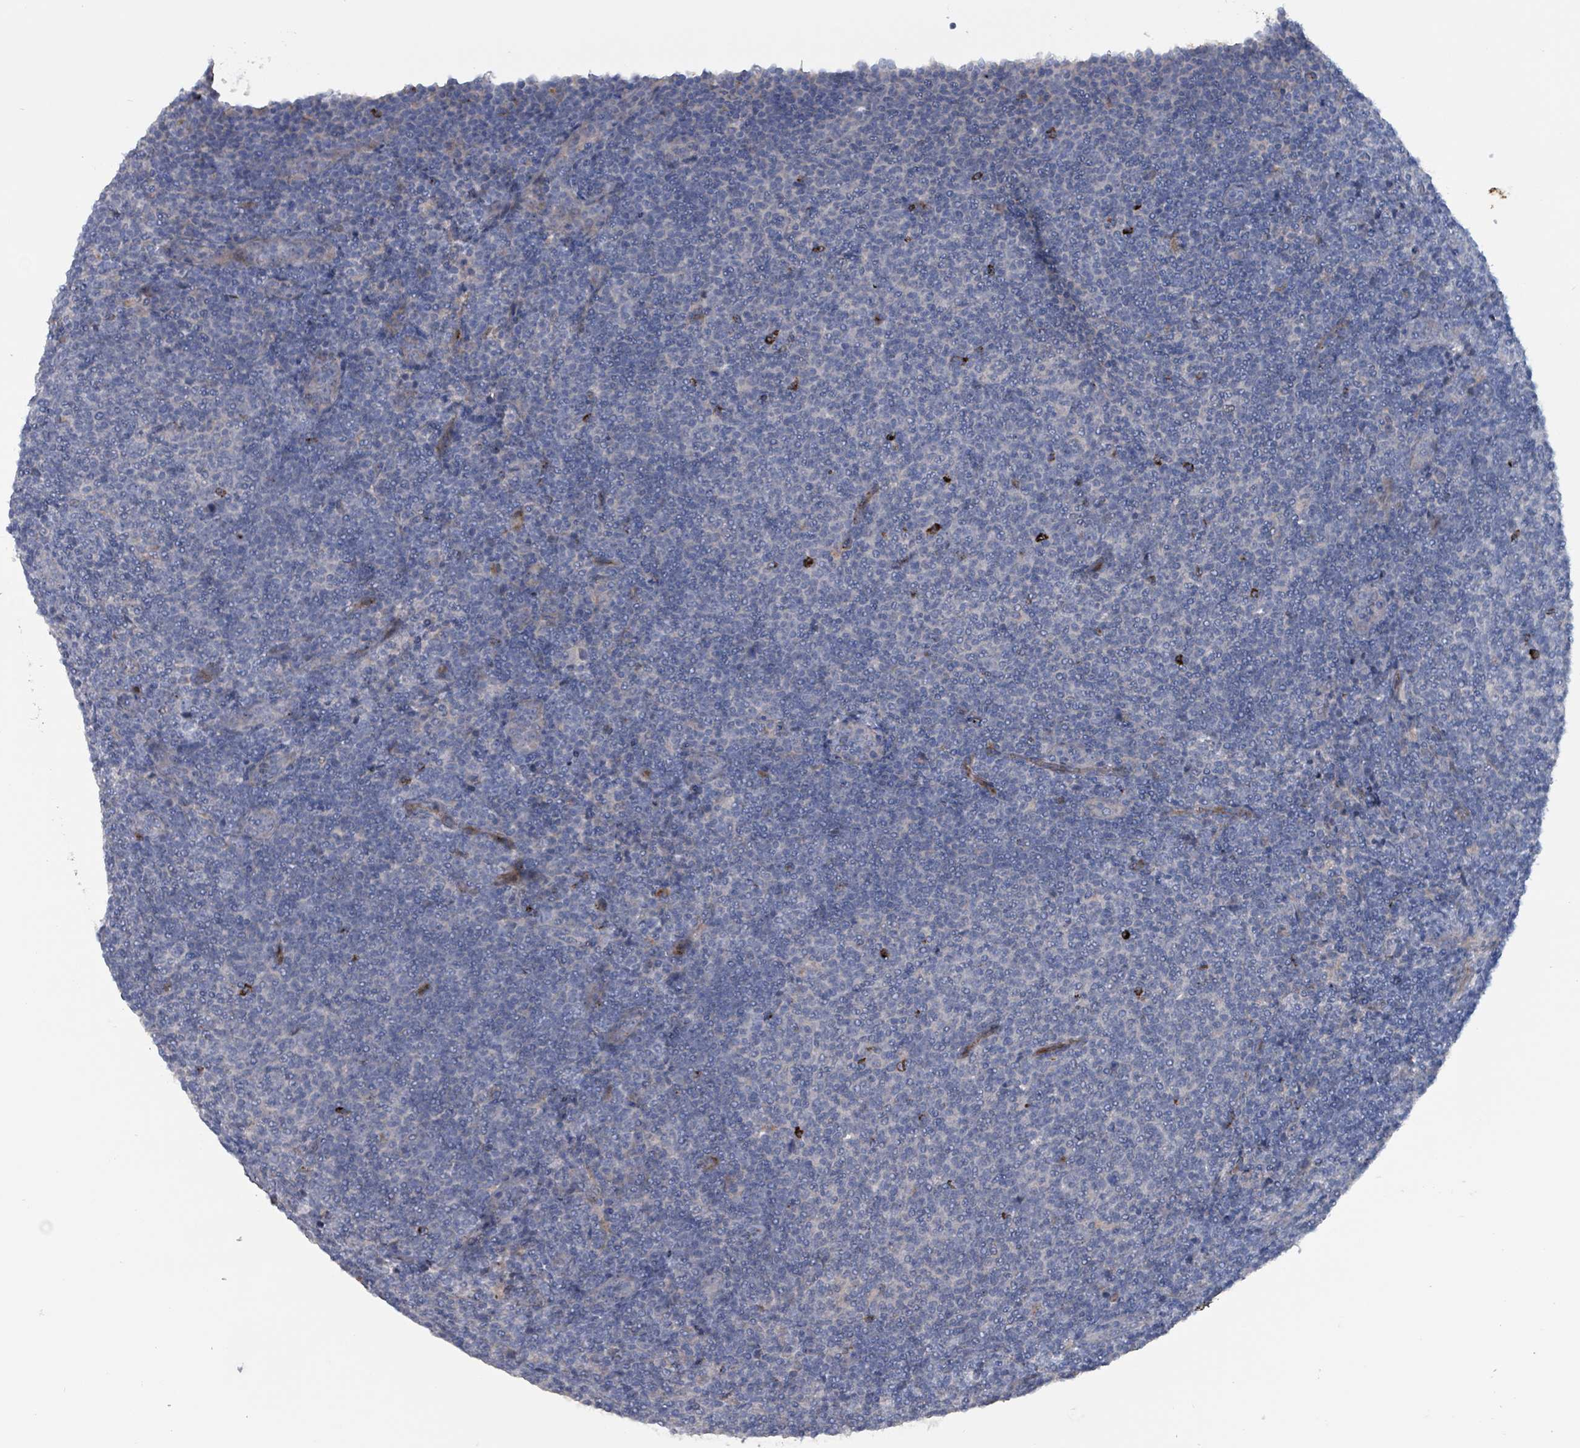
{"staining": {"intensity": "negative", "quantity": "none", "location": "none"}, "tissue": "lymphoma", "cell_type": "Tumor cells", "image_type": "cancer", "snomed": [{"axis": "morphology", "description": "Malignant lymphoma, non-Hodgkin's type, Low grade"}, {"axis": "topography", "description": "Lymph node"}], "caption": "Histopathology image shows no significant protein staining in tumor cells of low-grade malignant lymphoma, non-Hodgkin's type.", "gene": "TAAR5", "patient": {"sex": "male", "age": 66}}